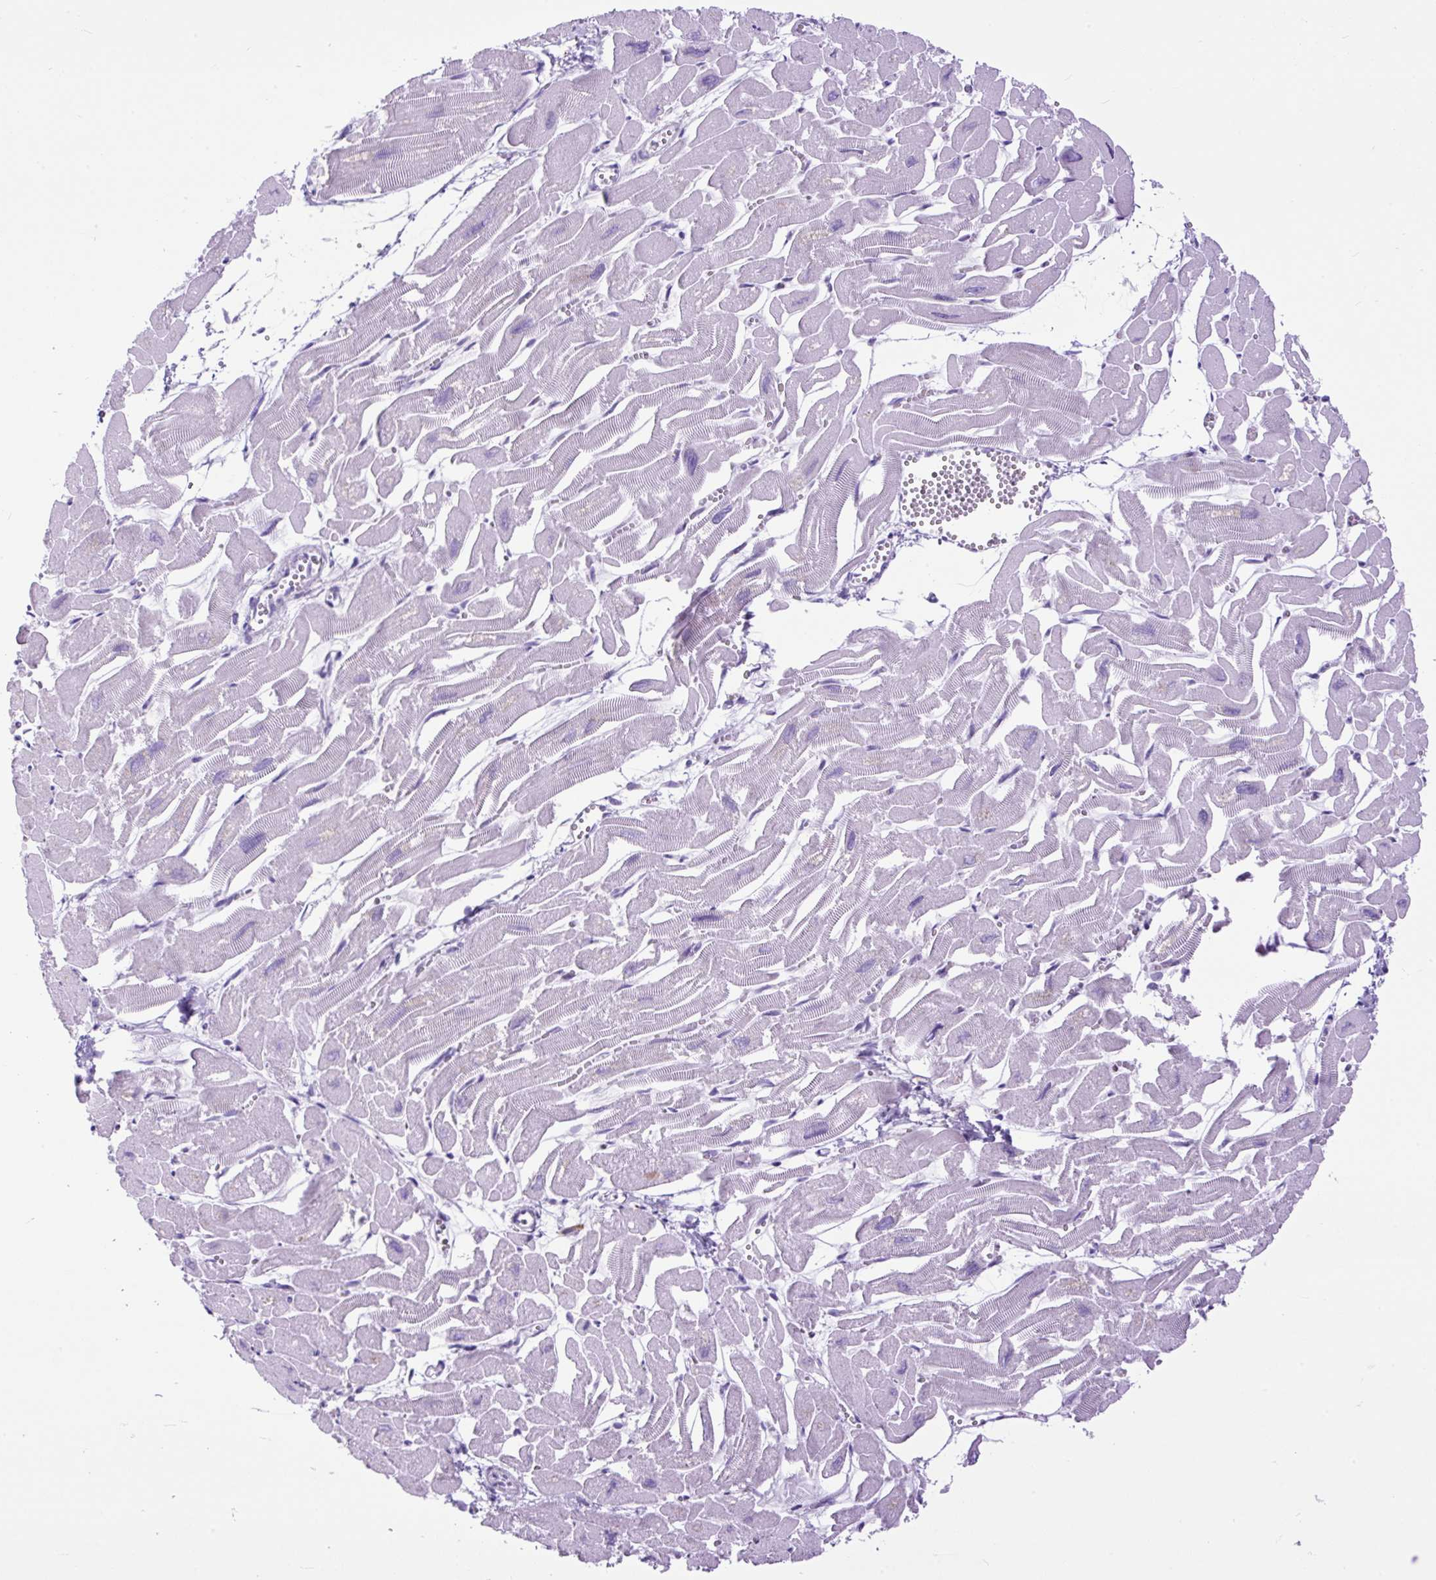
{"staining": {"intensity": "negative", "quantity": "none", "location": "none"}, "tissue": "heart muscle", "cell_type": "Cardiomyocytes", "image_type": "normal", "snomed": [{"axis": "morphology", "description": "Normal tissue, NOS"}, {"axis": "topography", "description": "Heart"}], "caption": "This is an IHC histopathology image of unremarkable heart muscle. There is no staining in cardiomyocytes.", "gene": "ZNF256", "patient": {"sex": "male", "age": 54}}